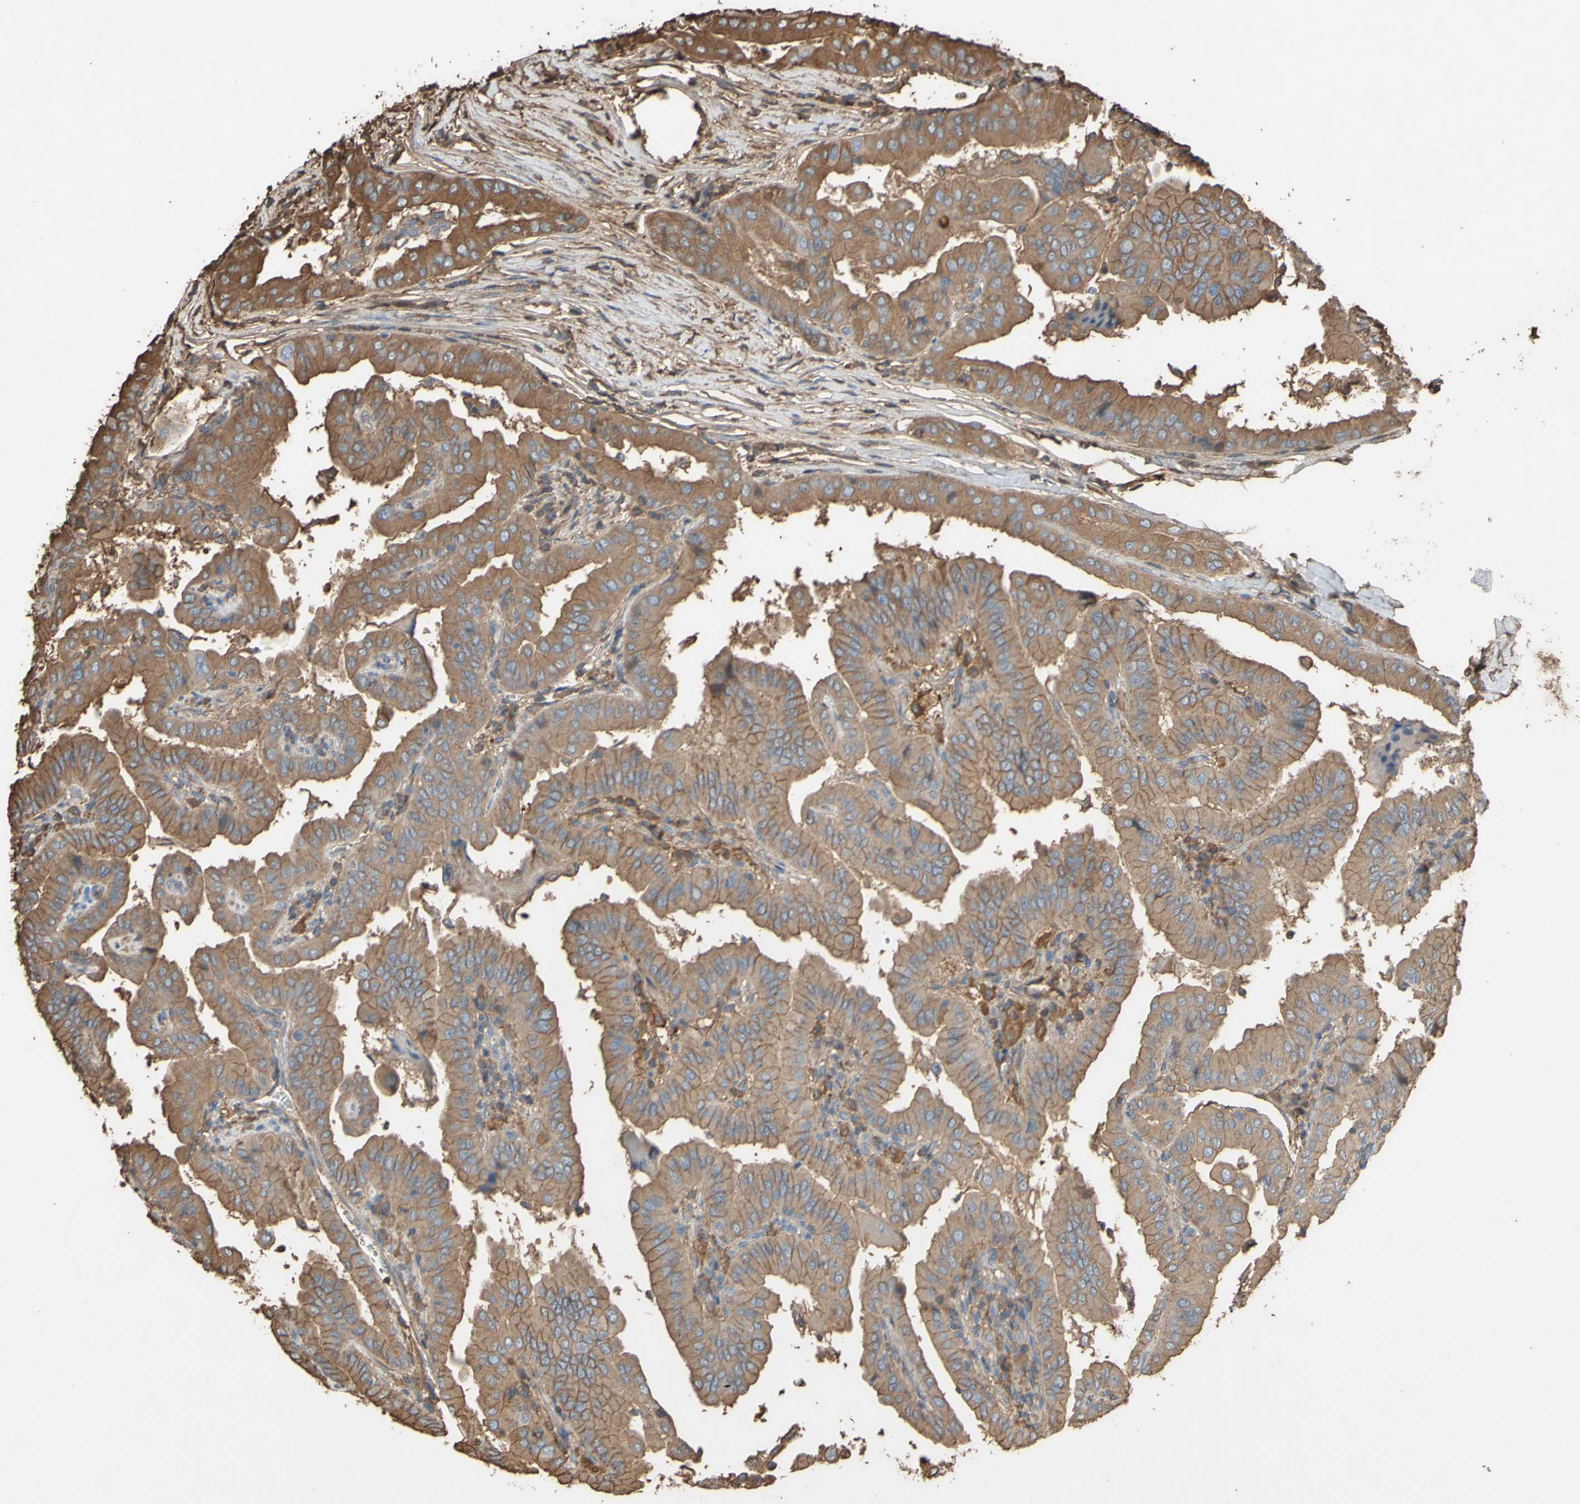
{"staining": {"intensity": "moderate", "quantity": "25%-75%", "location": "cytoplasmic/membranous"}, "tissue": "thyroid cancer", "cell_type": "Tumor cells", "image_type": "cancer", "snomed": [{"axis": "morphology", "description": "Papillary adenocarcinoma, NOS"}, {"axis": "topography", "description": "Thyroid gland"}], "caption": "Thyroid papillary adenocarcinoma stained for a protein displays moderate cytoplasmic/membranous positivity in tumor cells.", "gene": "PTGDS", "patient": {"sex": "male", "age": 33}}